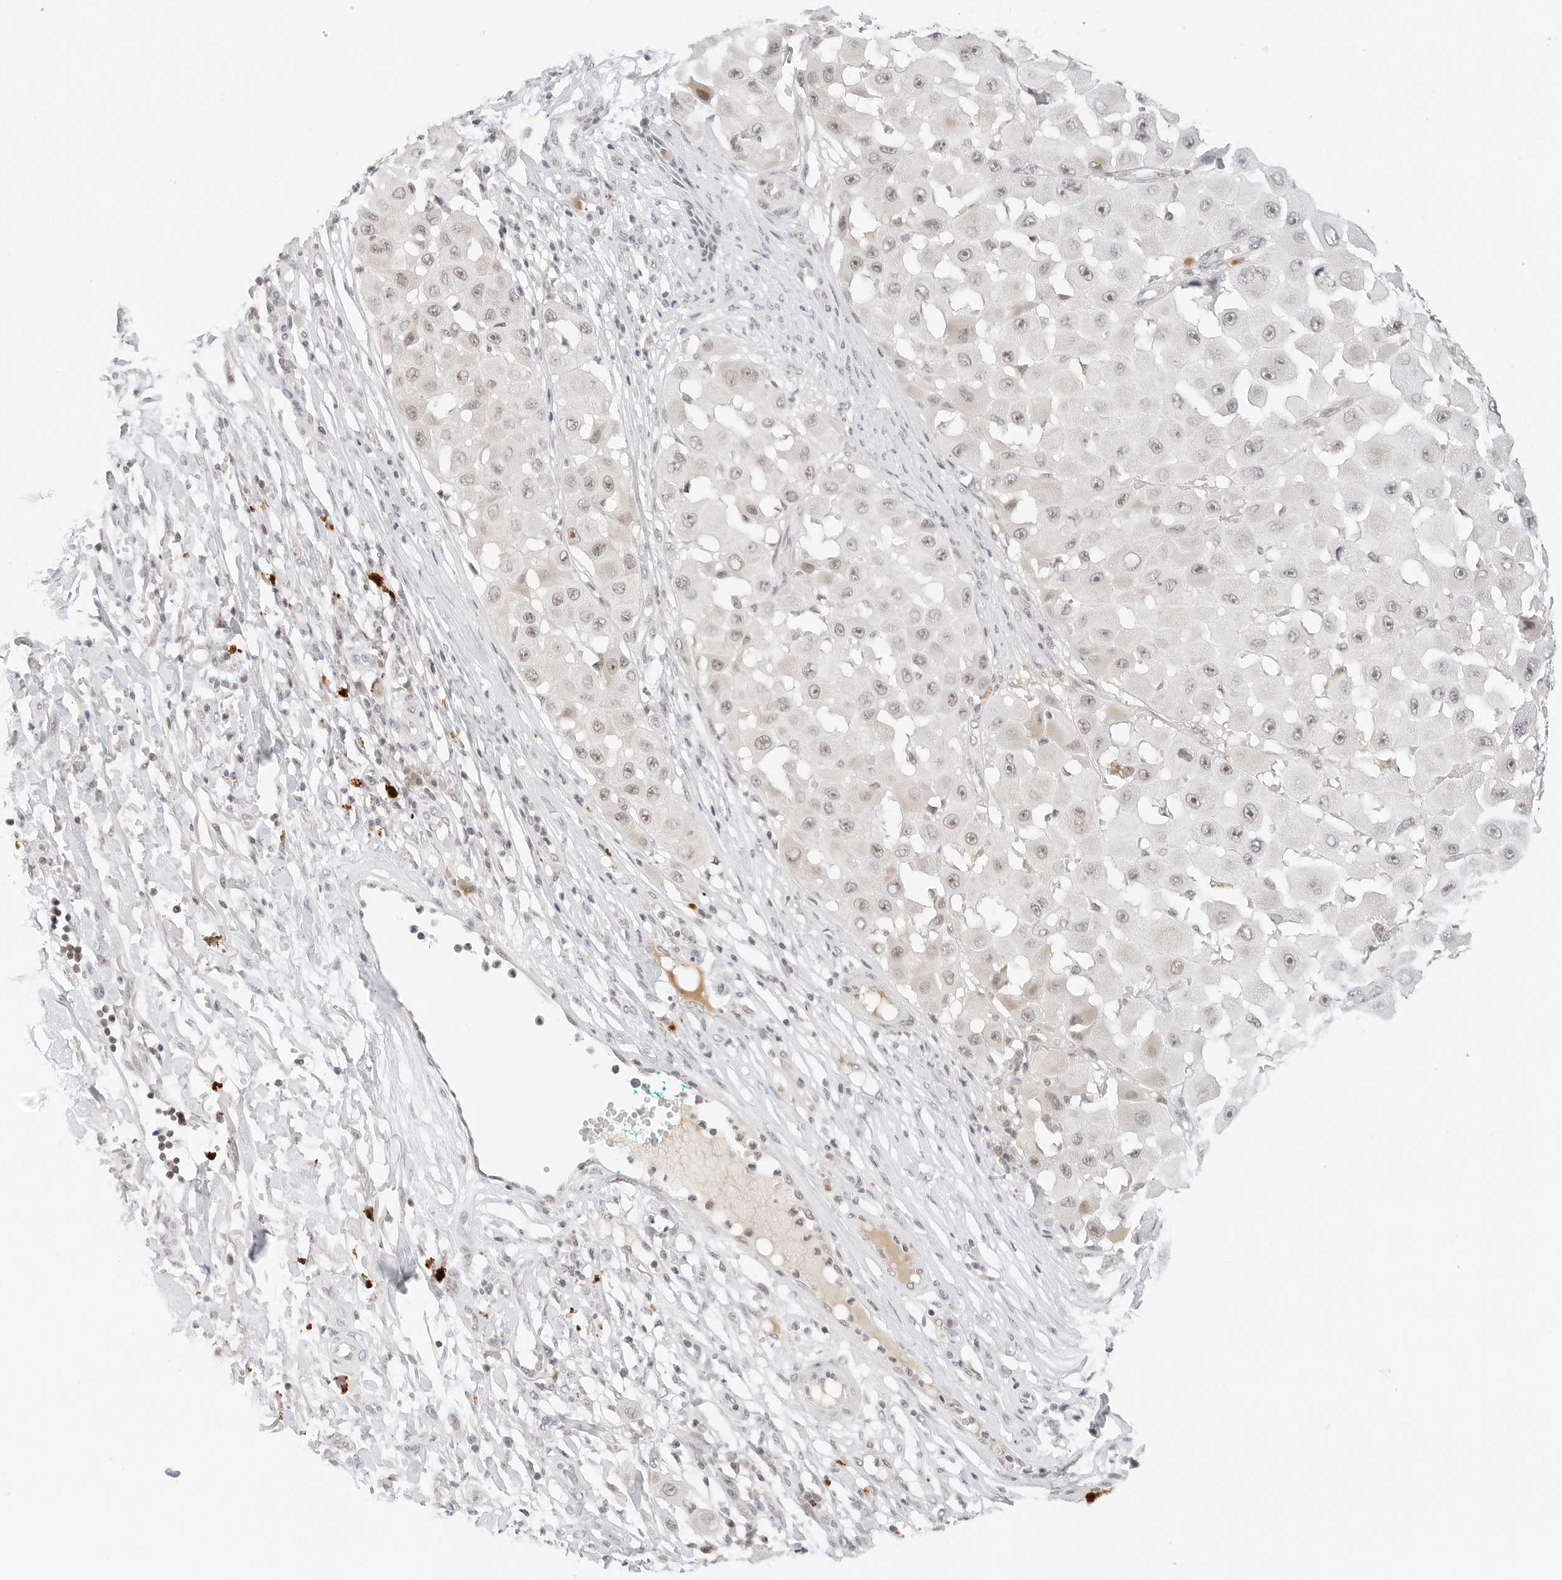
{"staining": {"intensity": "weak", "quantity": "25%-75%", "location": "nuclear"}, "tissue": "melanoma", "cell_type": "Tumor cells", "image_type": "cancer", "snomed": [{"axis": "morphology", "description": "Malignant melanoma, NOS"}, {"axis": "topography", "description": "Skin"}], "caption": "Weak nuclear protein staining is appreciated in about 25%-75% of tumor cells in melanoma. (DAB (3,3'-diaminobenzidine) IHC with brightfield microscopy, high magnification).", "gene": "NEO1", "patient": {"sex": "female", "age": 81}}